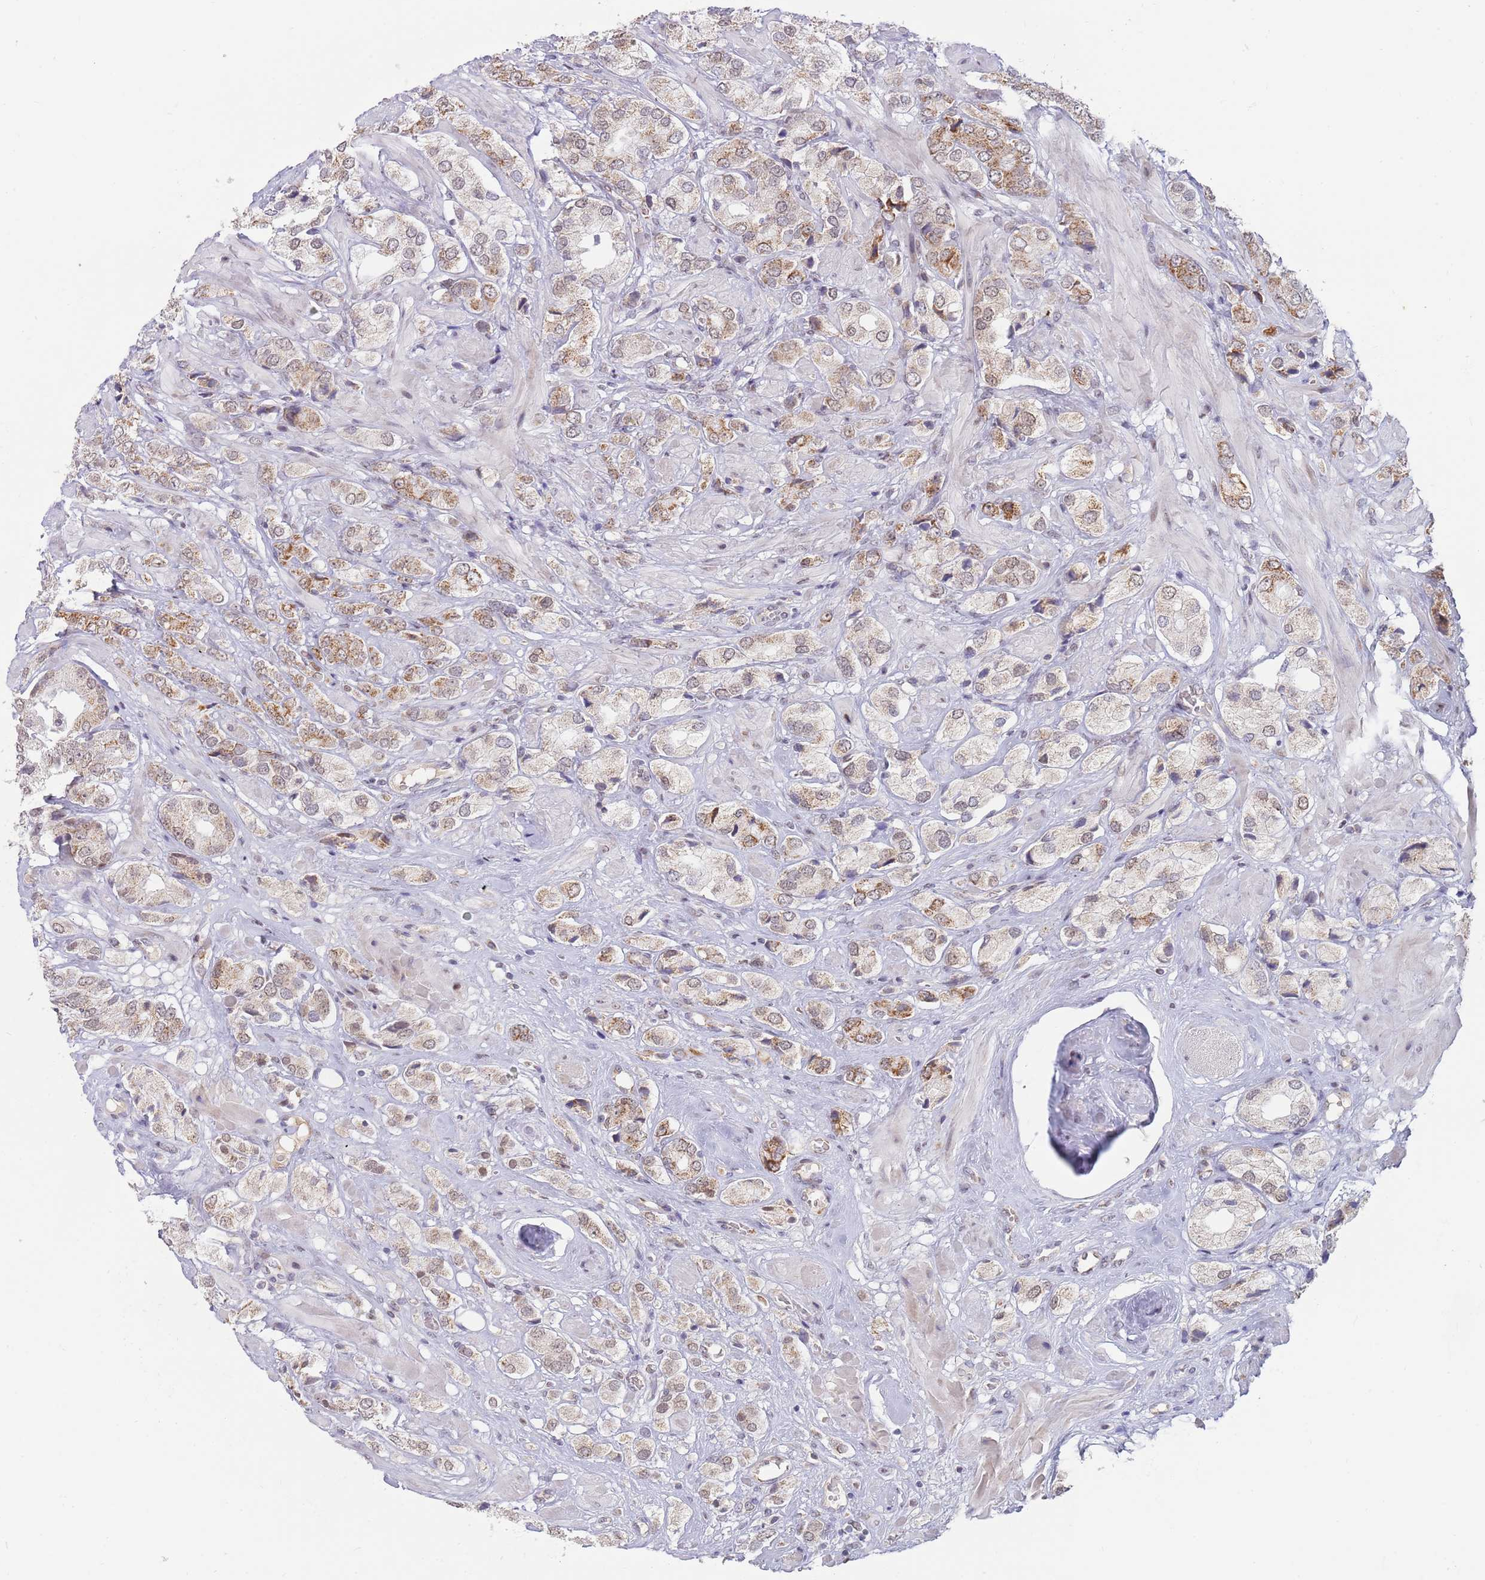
{"staining": {"intensity": "moderate", "quantity": ">75%", "location": "cytoplasmic/membranous"}, "tissue": "prostate cancer", "cell_type": "Tumor cells", "image_type": "cancer", "snomed": [{"axis": "morphology", "description": "Adenocarcinoma, High grade"}, {"axis": "topography", "description": "Prostate and seminal vesicle, NOS"}], "caption": "DAB (3,3'-diaminobenzidine) immunohistochemical staining of adenocarcinoma (high-grade) (prostate) shows moderate cytoplasmic/membranous protein staining in approximately >75% of tumor cells.", "gene": "TIMM13", "patient": {"sex": "male", "age": 64}}